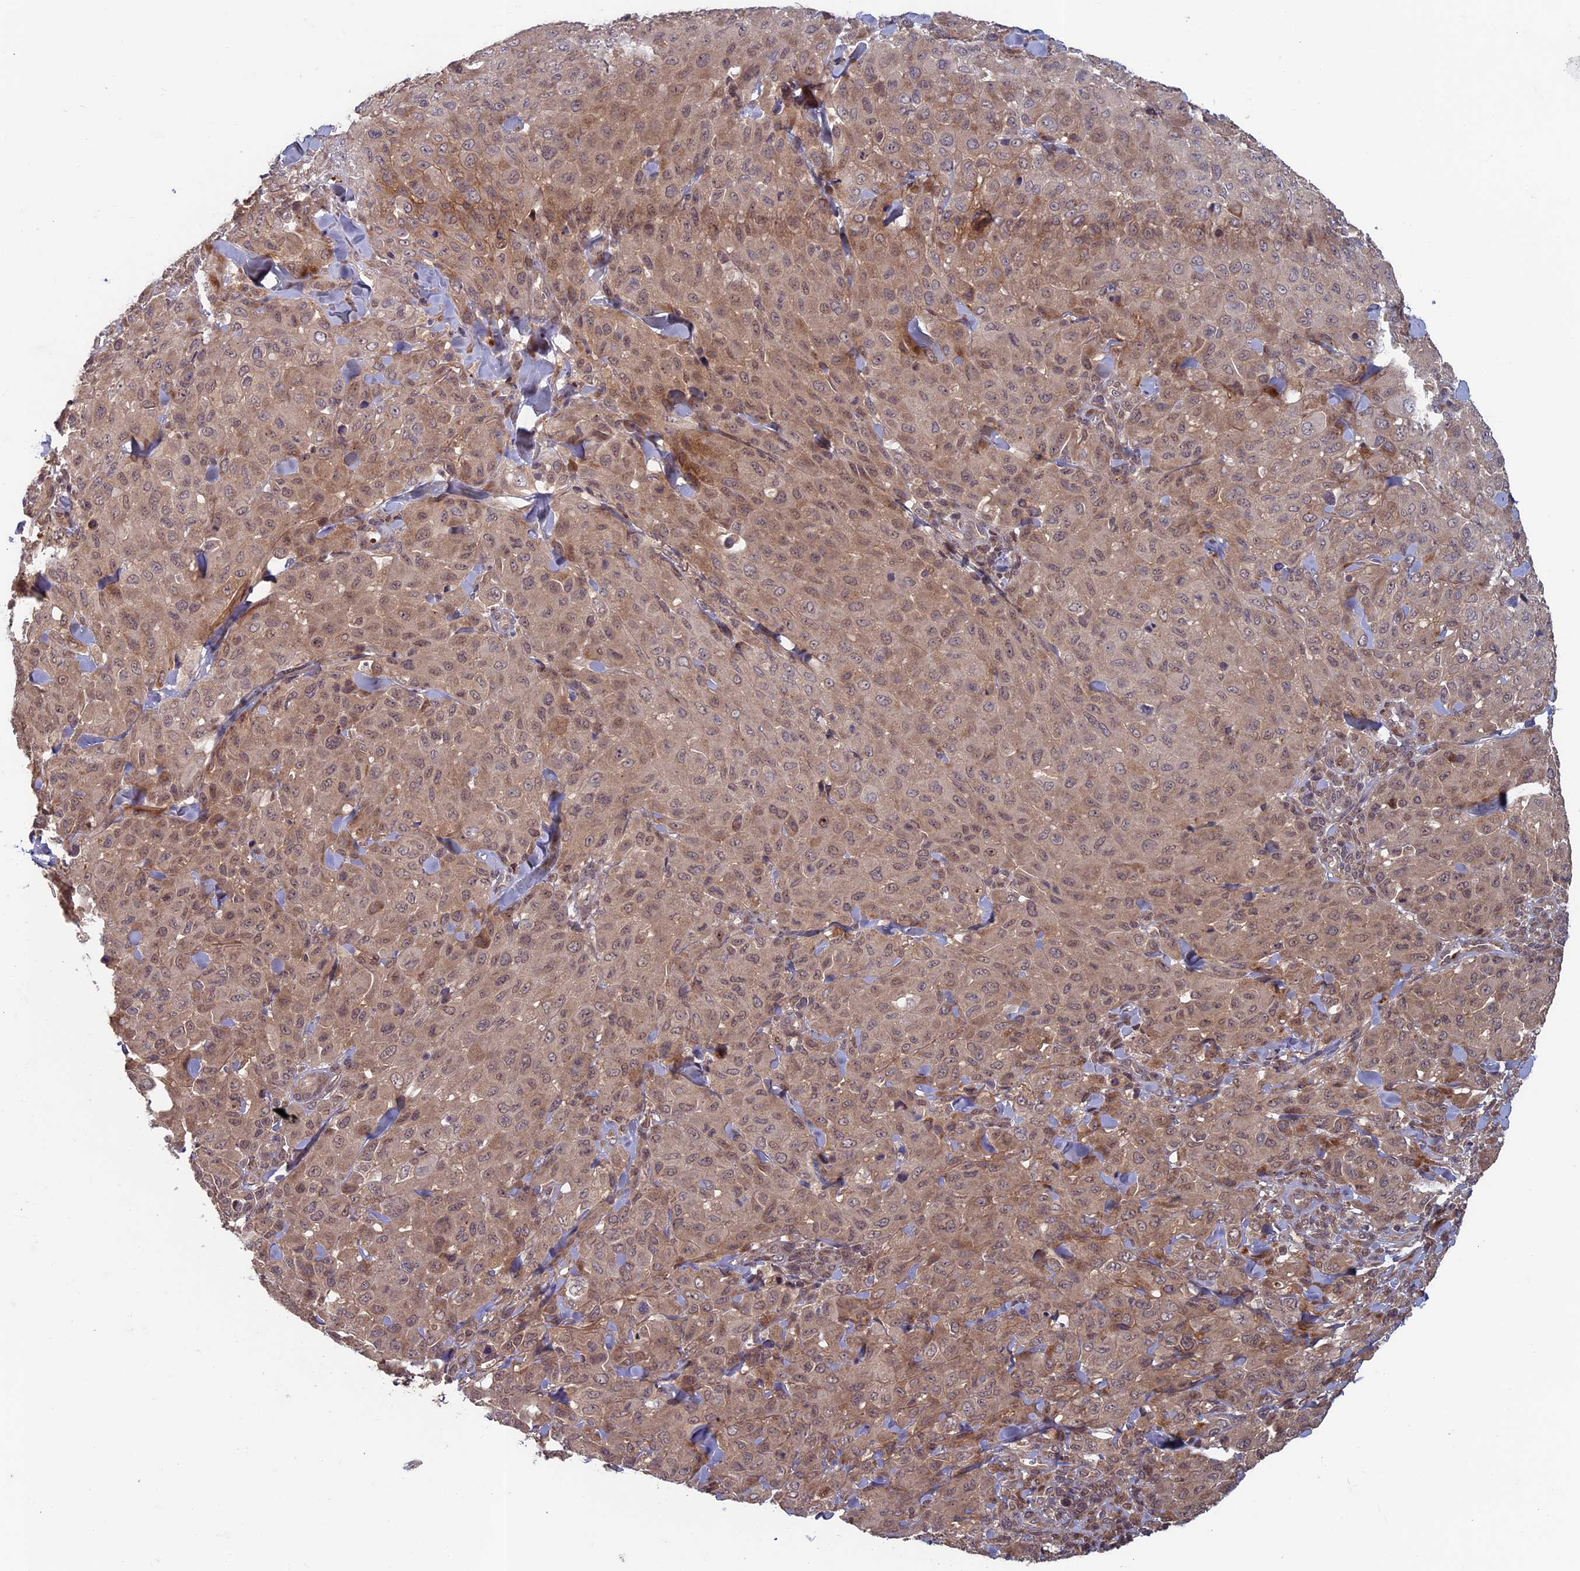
{"staining": {"intensity": "weak", "quantity": ">75%", "location": "cytoplasmic/membranous,nuclear"}, "tissue": "melanoma", "cell_type": "Tumor cells", "image_type": "cancer", "snomed": [{"axis": "morphology", "description": "Malignant melanoma, Metastatic site"}, {"axis": "topography", "description": "Skin"}], "caption": "Weak cytoplasmic/membranous and nuclear staining is identified in approximately >75% of tumor cells in melanoma.", "gene": "RCCD1", "patient": {"sex": "female", "age": 81}}